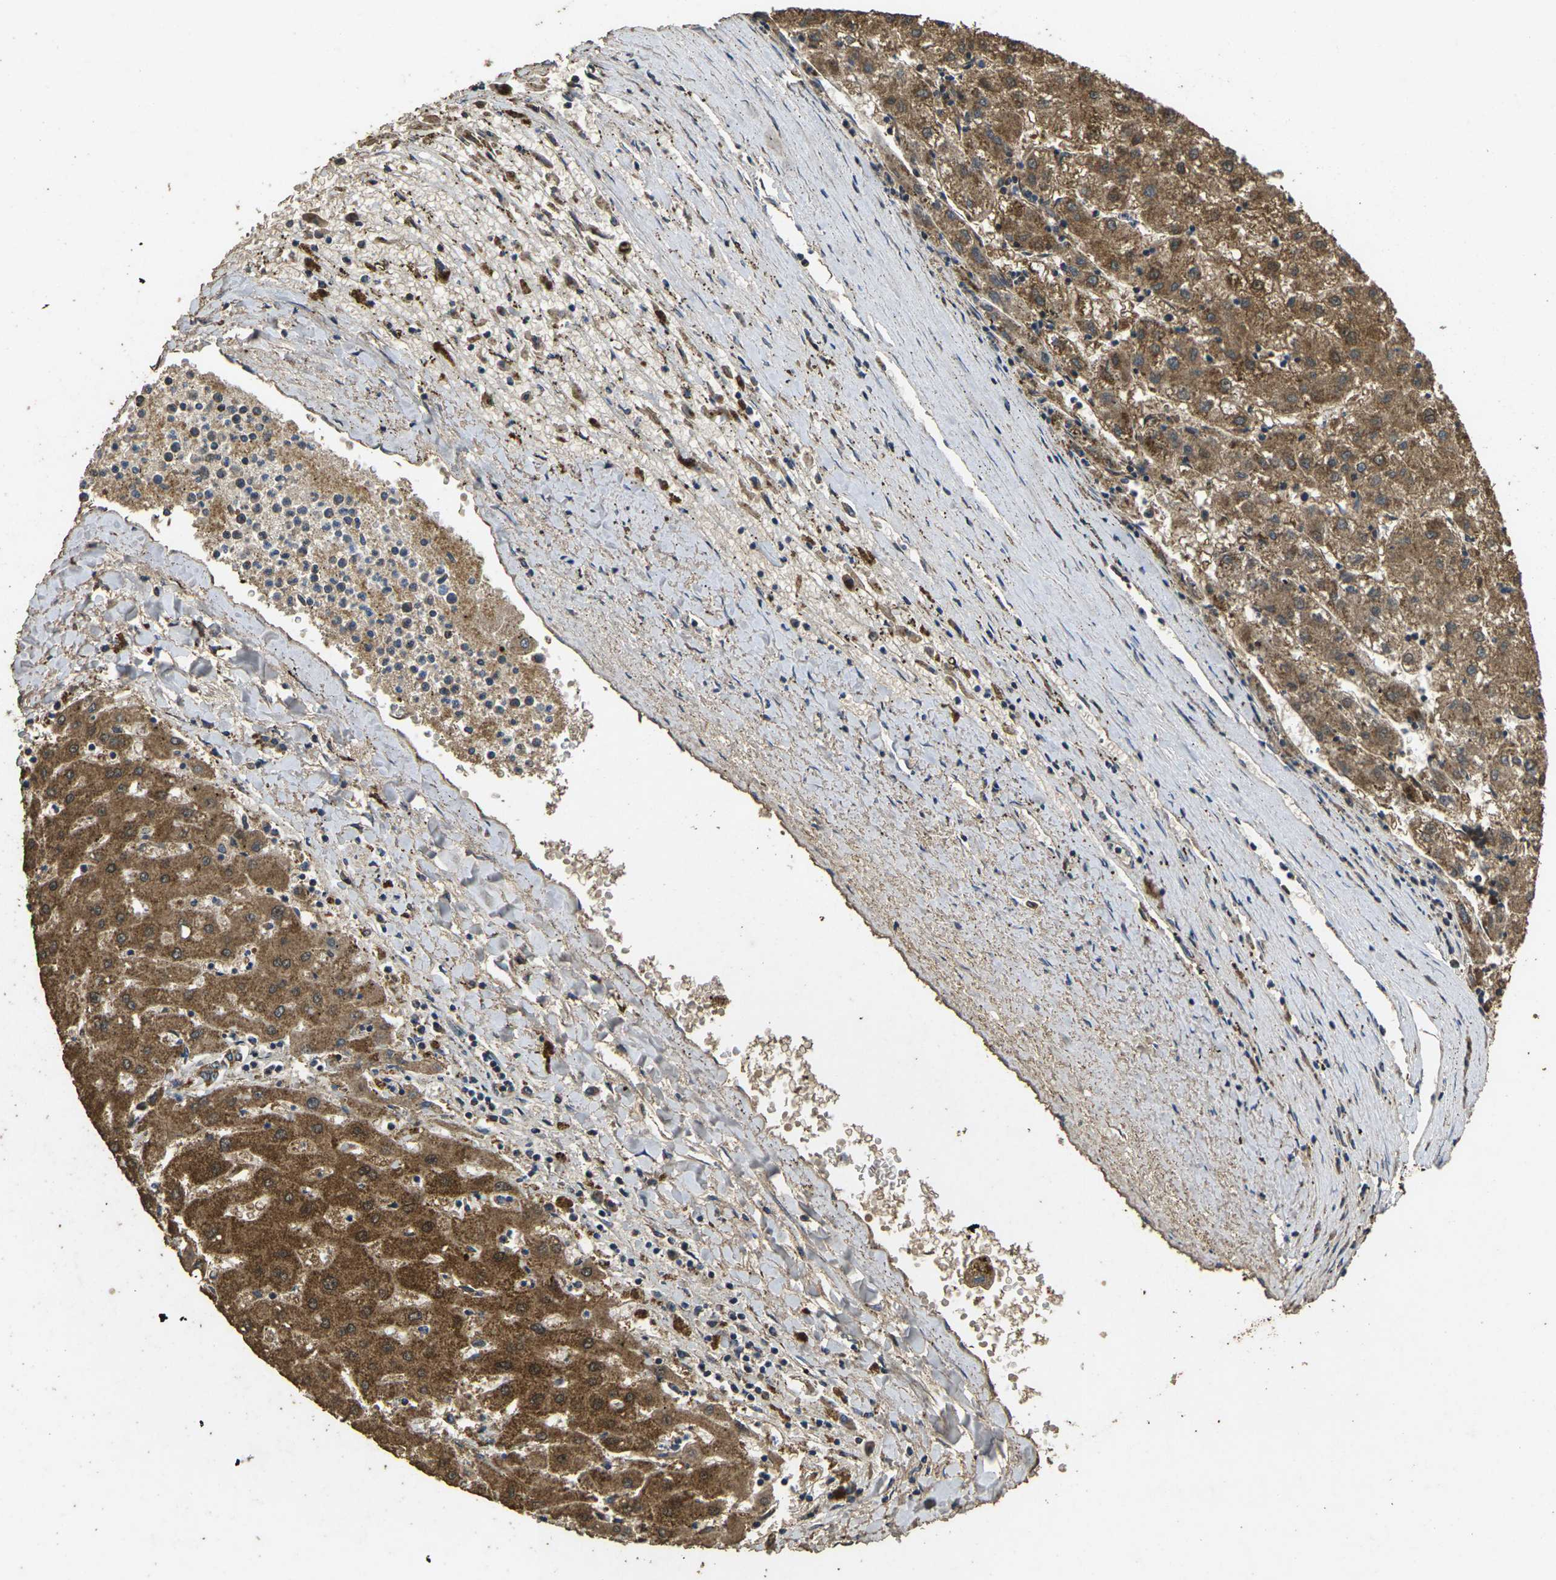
{"staining": {"intensity": "moderate", "quantity": ">75%", "location": "cytoplasmic/membranous"}, "tissue": "liver cancer", "cell_type": "Tumor cells", "image_type": "cancer", "snomed": [{"axis": "morphology", "description": "Carcinoma, Hepatocellular, NOS"}, {"axis": "topography", "description": "Liver"}], "caption": "Moderate cytoplasmic/membranous positivity is identified in about >75% of tumor cells in liver cancer (hepatocellular carcinoma).", "gene": "MAPK11", "patient": {"sex": "male", "age": 72}}